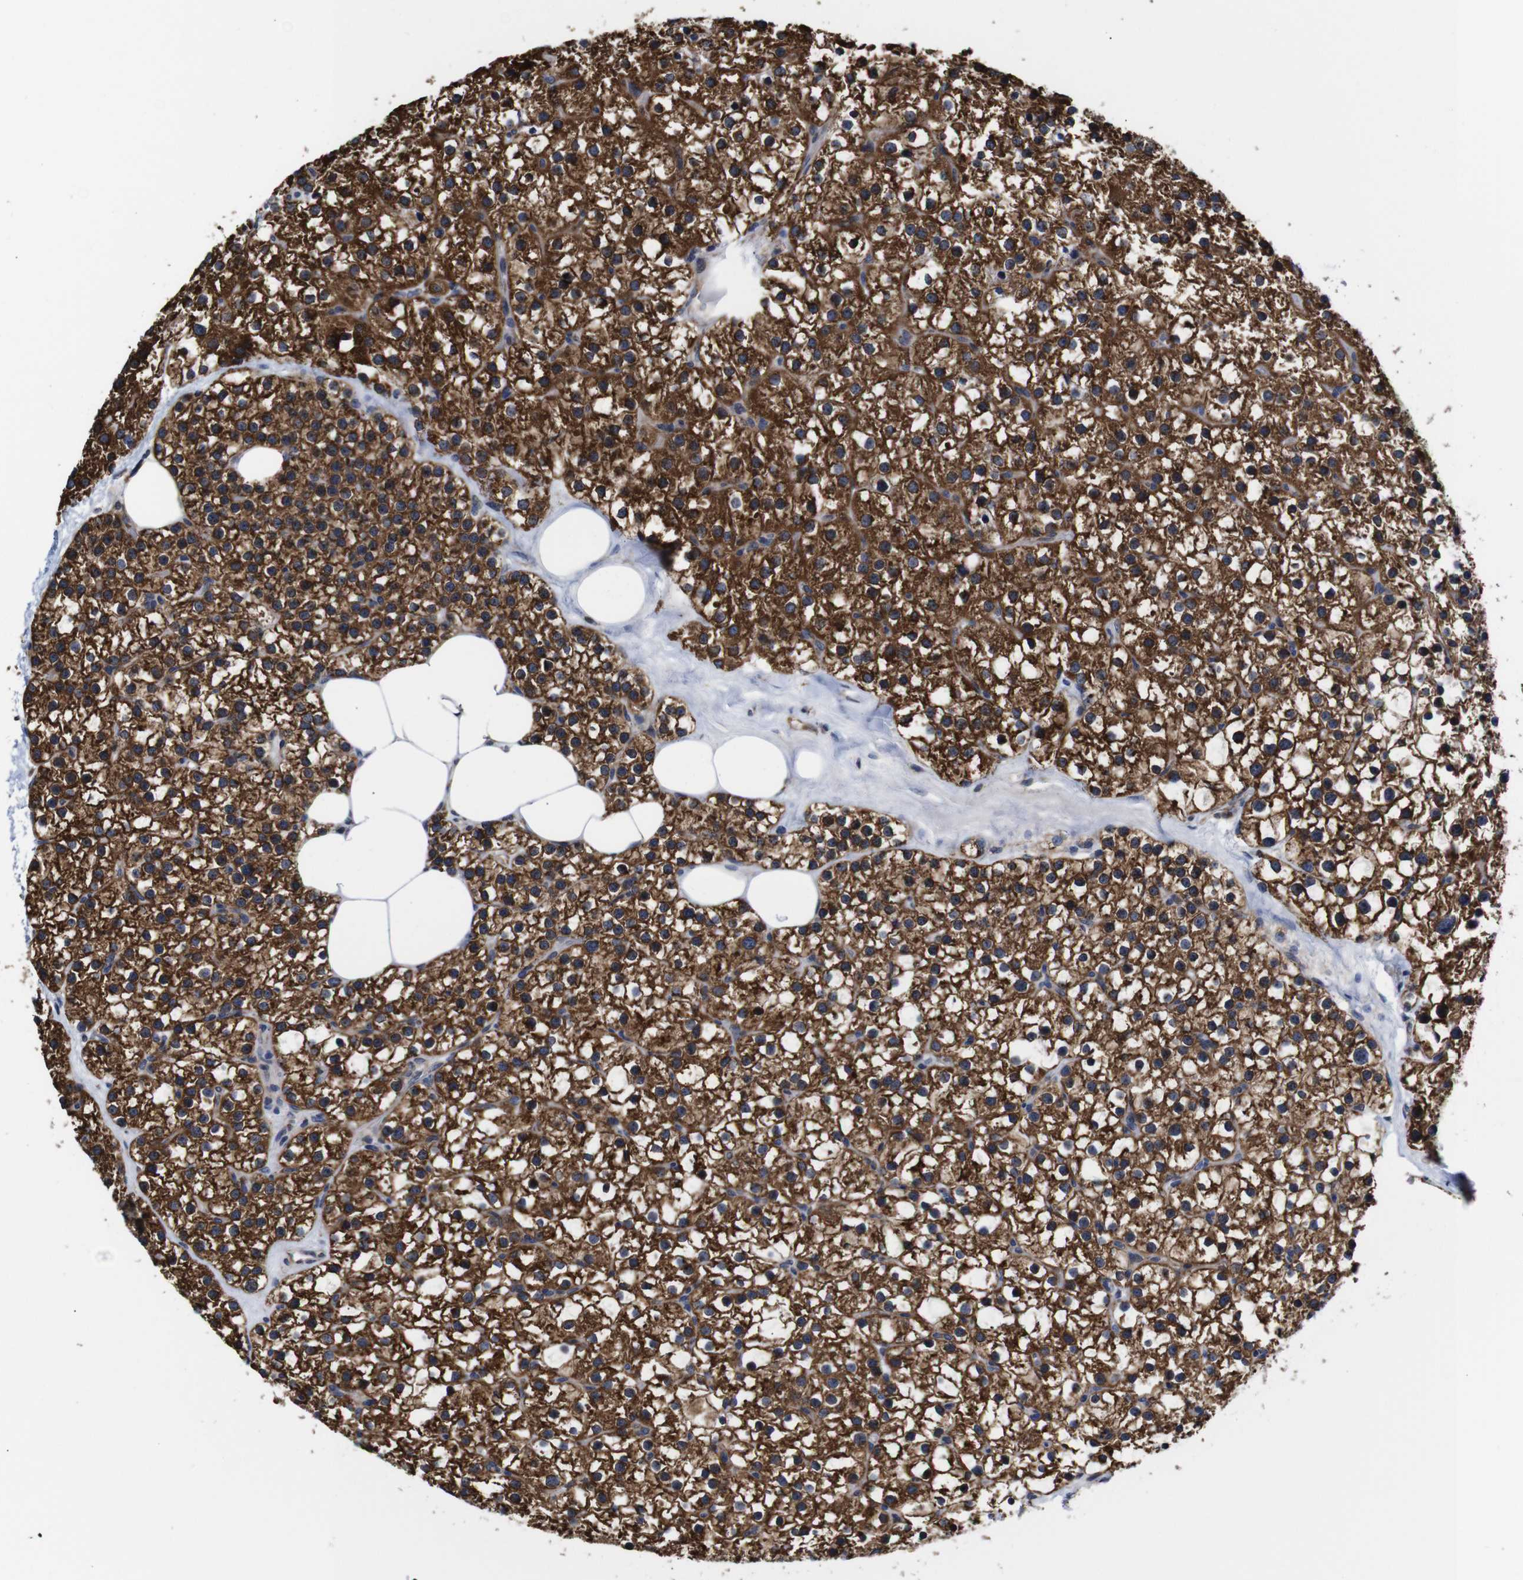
{"staining": {"intensity": "strong", "quantity": "25%-75%", "location": "cytoplasmic/membranous"}, "tissue": "parathyroid gland", "cell_type": "Glandular cells", "image_type": "normal", "snomed": [{"axis": "morphology", "description": "Normal tissue, NOS"}, {"axis": "morphology", "description": "Adenoma, NOS"}, {"axis": "topography", "description": "Parathyroid gland"}], "caption": "Glandular cells show high levels of strong cytoplasmic/membranous expression in about 25%-75% of cells in benign human parathyroid gland. The protein is shown in brown color, while the nuclei are stained blue.", "gene": "C17orf80", "patient": {"sex": "female", "age": 70}}